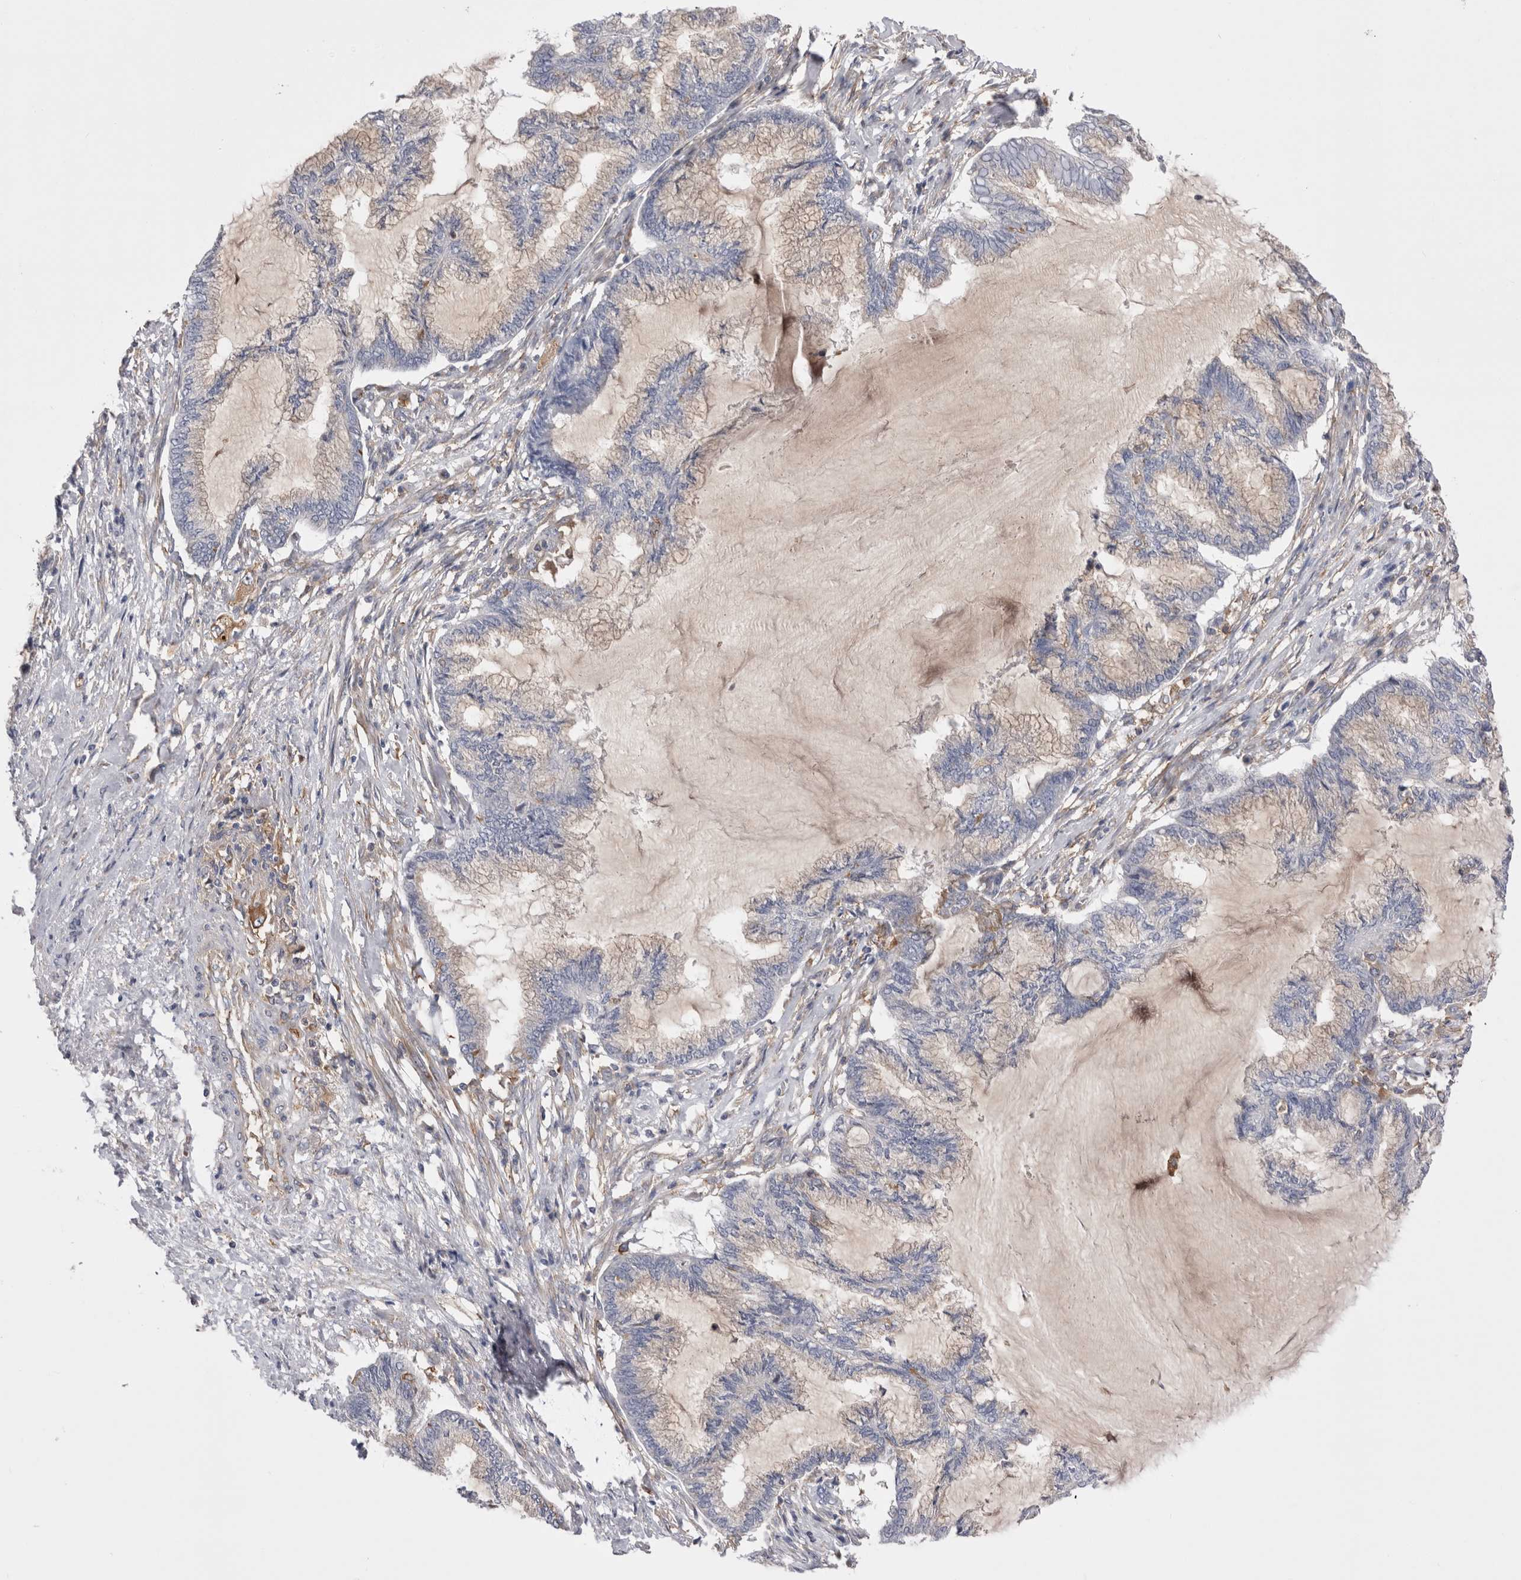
{"staining": {"intensity": "weak", "quantity": "<25%", "location": "cytoplasmic/membranous"}, "tissue": "endometrial cancer", "cell_type": "Tumor cells", "image_type": "cancer", "snomed": [{"axis": "morphology", "description": "Adenocarcinoma, NOS"}, {"axis": "topography", "description": "Endometrium"}], "caption": "High magnification brightfield microscopy of endometrial cancer stained with DAB (brown) and counterstained with hematoxylin (blue): tumor cells show no significant expression. The staining was performed using DAB (3,3'-diaminobenzidine) to visualize the protein expression in brown, while the nuclei were stained in blue with hematoxylin (Magnification: 20x).", "gene": "RAB11FIP1", "patient": {"sex": "female", "age": 86}}